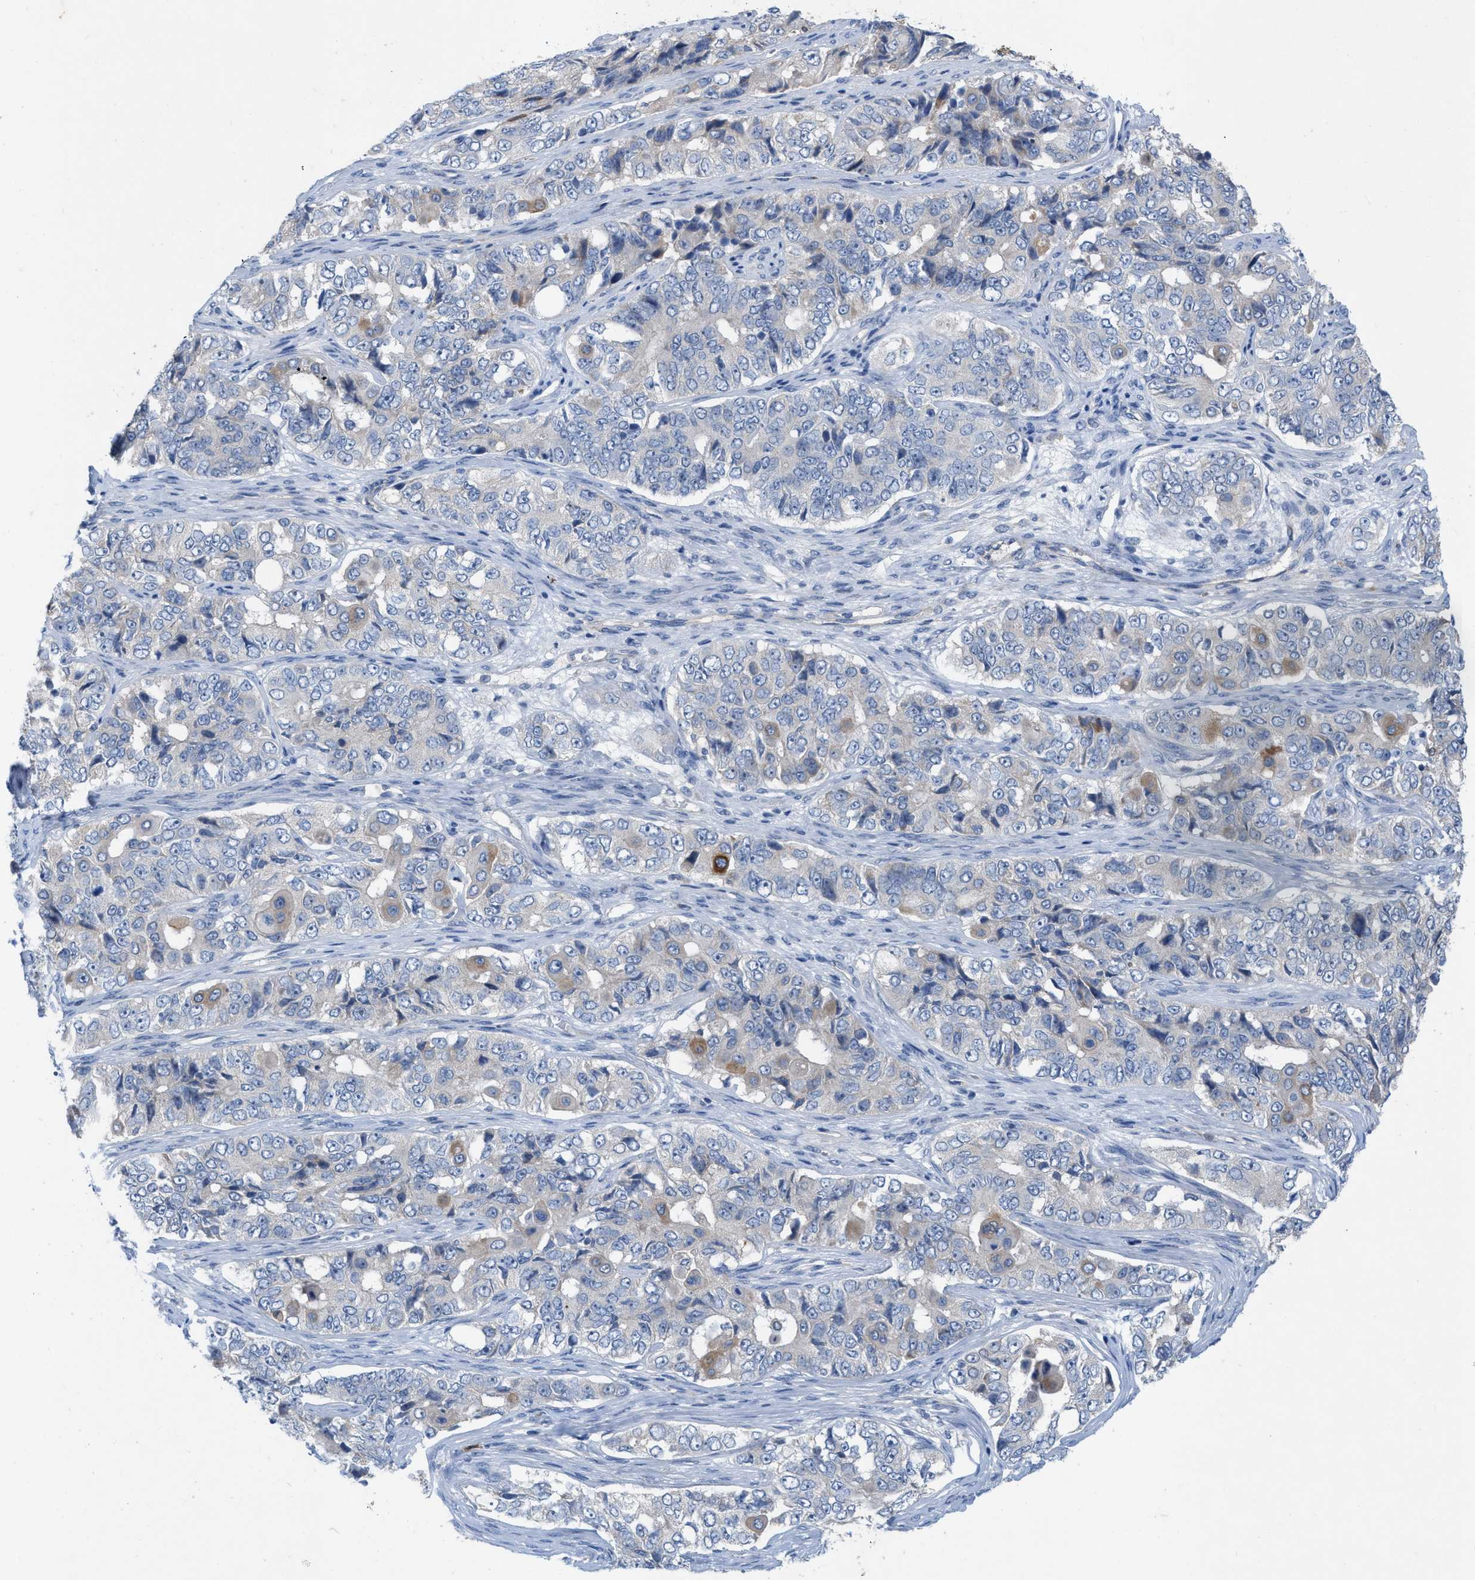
{"staining": {"intensity": "moderate", "quantity": "<25%", "location": "cytoplasmic/membranous"}, "tissue": "ovarian cancer", "cell_type": "Tumor cells", "image_type": "cancer", "snomed": [{"axis": "morphology", "description": "Carcinoma, endometroid"}, {"axis": "topography", "description": "Ovary"}], "caption": "Endometroid carcinoma (ovarian) stained with DAB immunohistochemistry (IHC) shows low levels of moderate cytoplasmic/membranous positivity in approximately <25% of tumor cells.", "gene": "PLPPR5", "patient": {"sex": "female", "age": 51}}